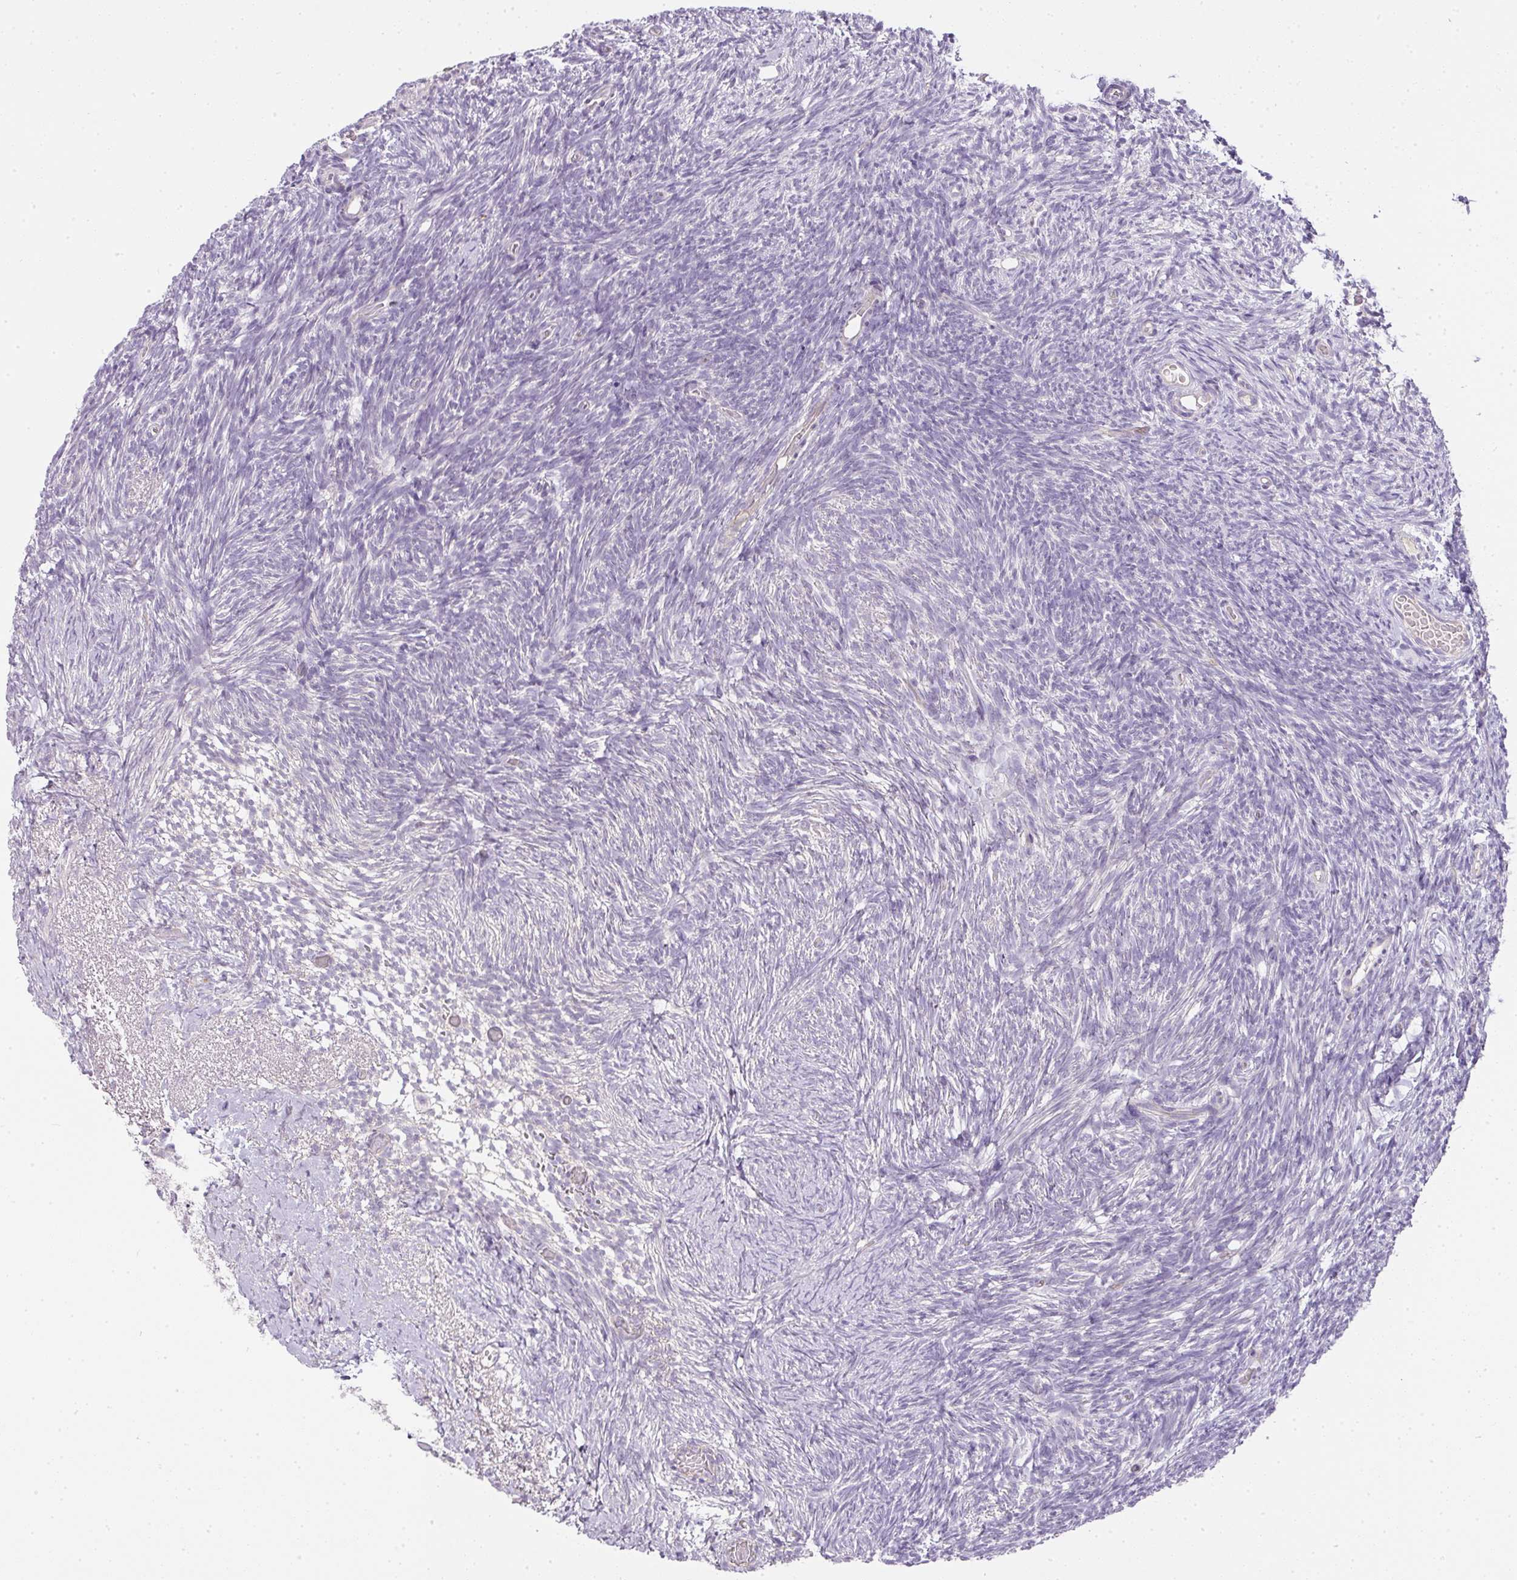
{"staining": {"intensity": "negative", "quantity": "none", "location": "none"}, "tissue": "ovary", "cell_type": "Ovarian stroma cells", "image_type": "normal", "snomed": [{"axis": "morphology", "description": "Normal tissue, NOS"}, {"axis": "topography", "description": "Ovary"}], "caption": "The image reveals no significant expression in ovarian stroma cells of ovary.", "gene": "RAX2", "patient": {"sex": "female", "age": 39}}